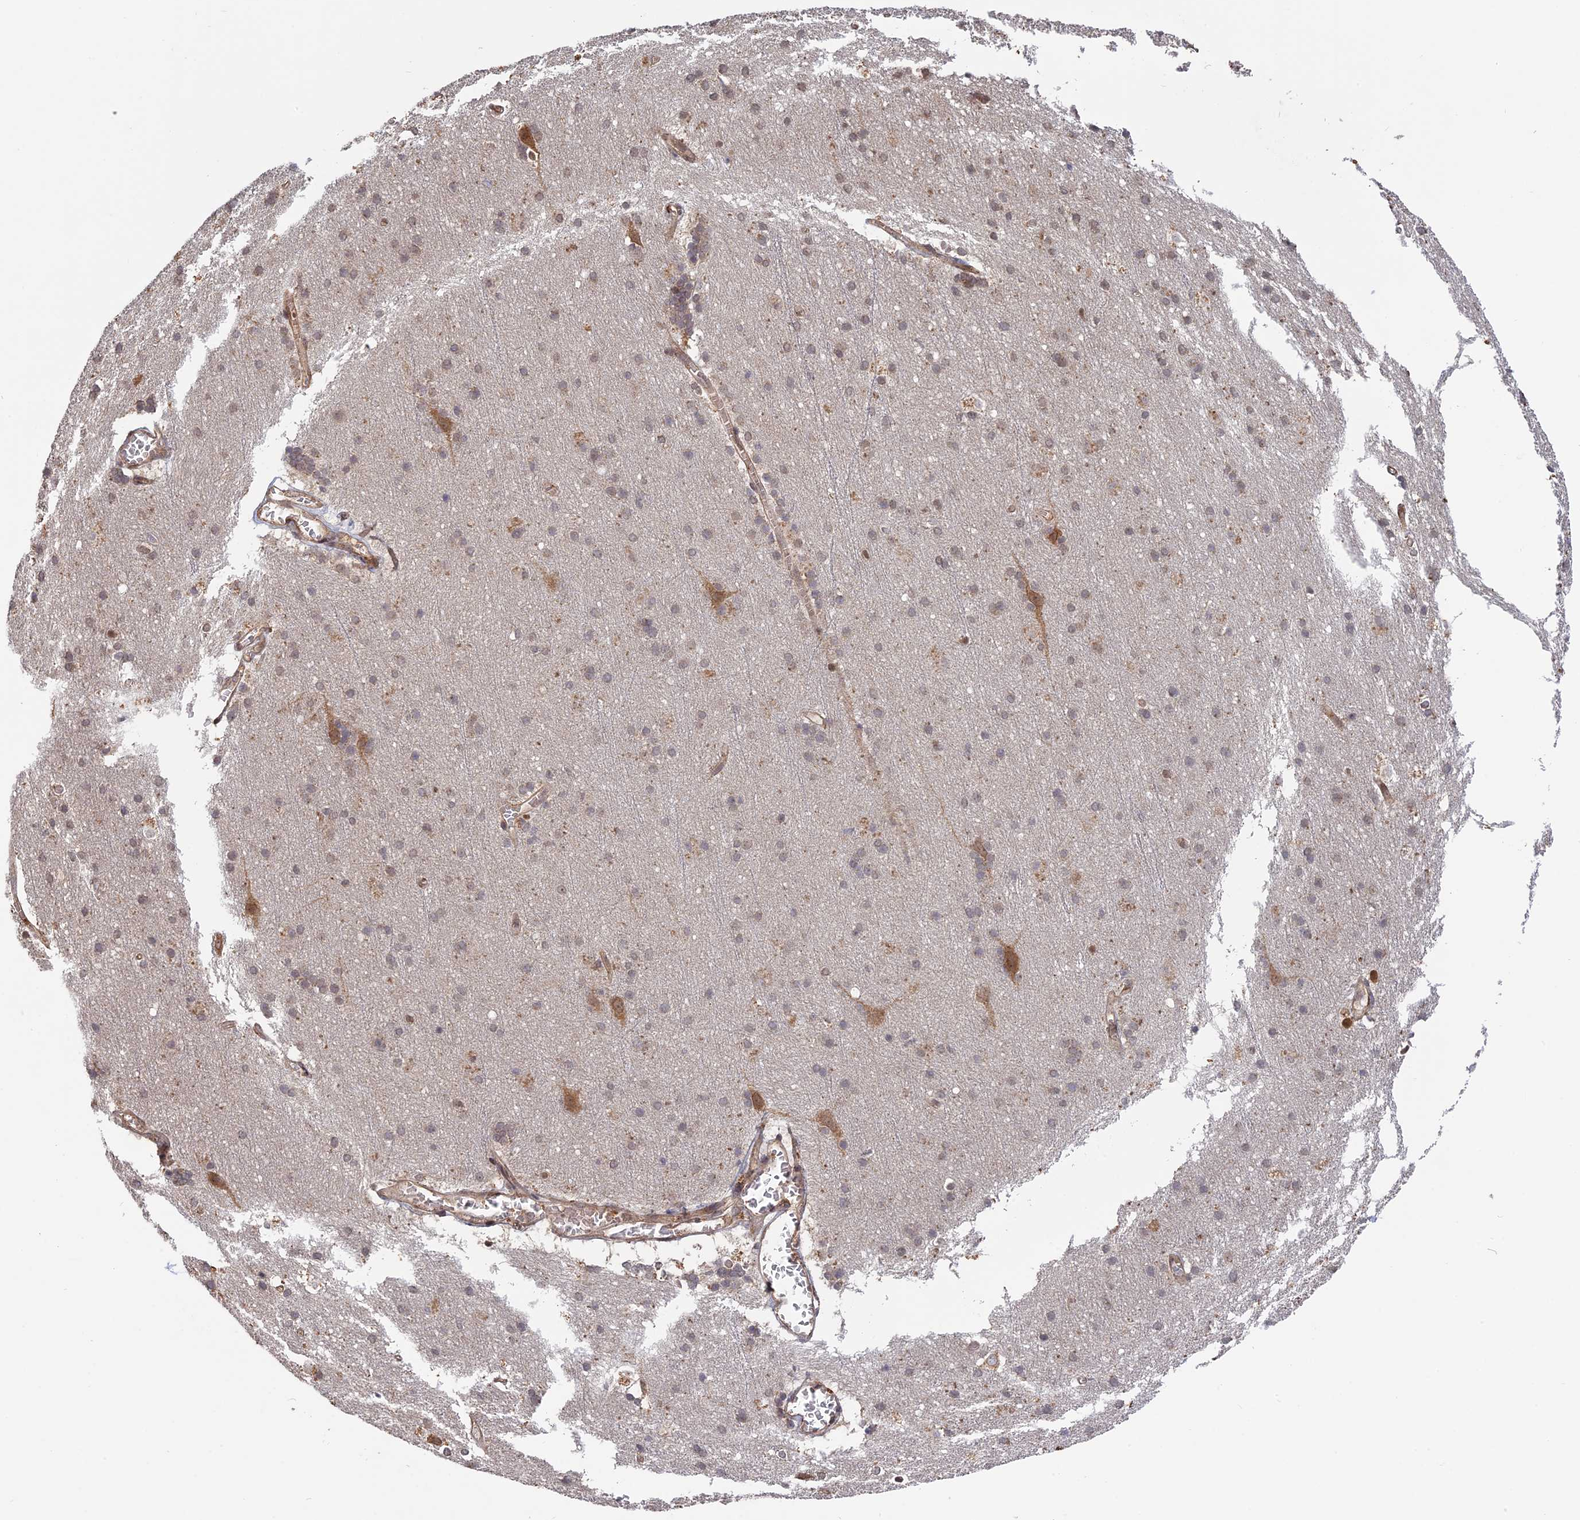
{"staining": {"intensity": "moderate", "quantity": ">75%", "location": "cytoplasmic/membranous"}, "tissue": "cerebral cortex", "cell_type": "Endothelial cells", "image_type": "normal", "snomed": [{"axis": "morphology", "description": "Normal tissue, NOS"}, {"axis": "topography", "description": "Cerebral cortex"}], "caption": "Immunohistochemical staining of benign cerebral cortex reveals medium levels of moderate cytoplasmic/membranous positivity in about >75% of endothelial cells. The protein is shown in brown color, while the nuclei are stained blue.", "gene": "PKIG", "patient": {"sex": "male", "age": 54}}